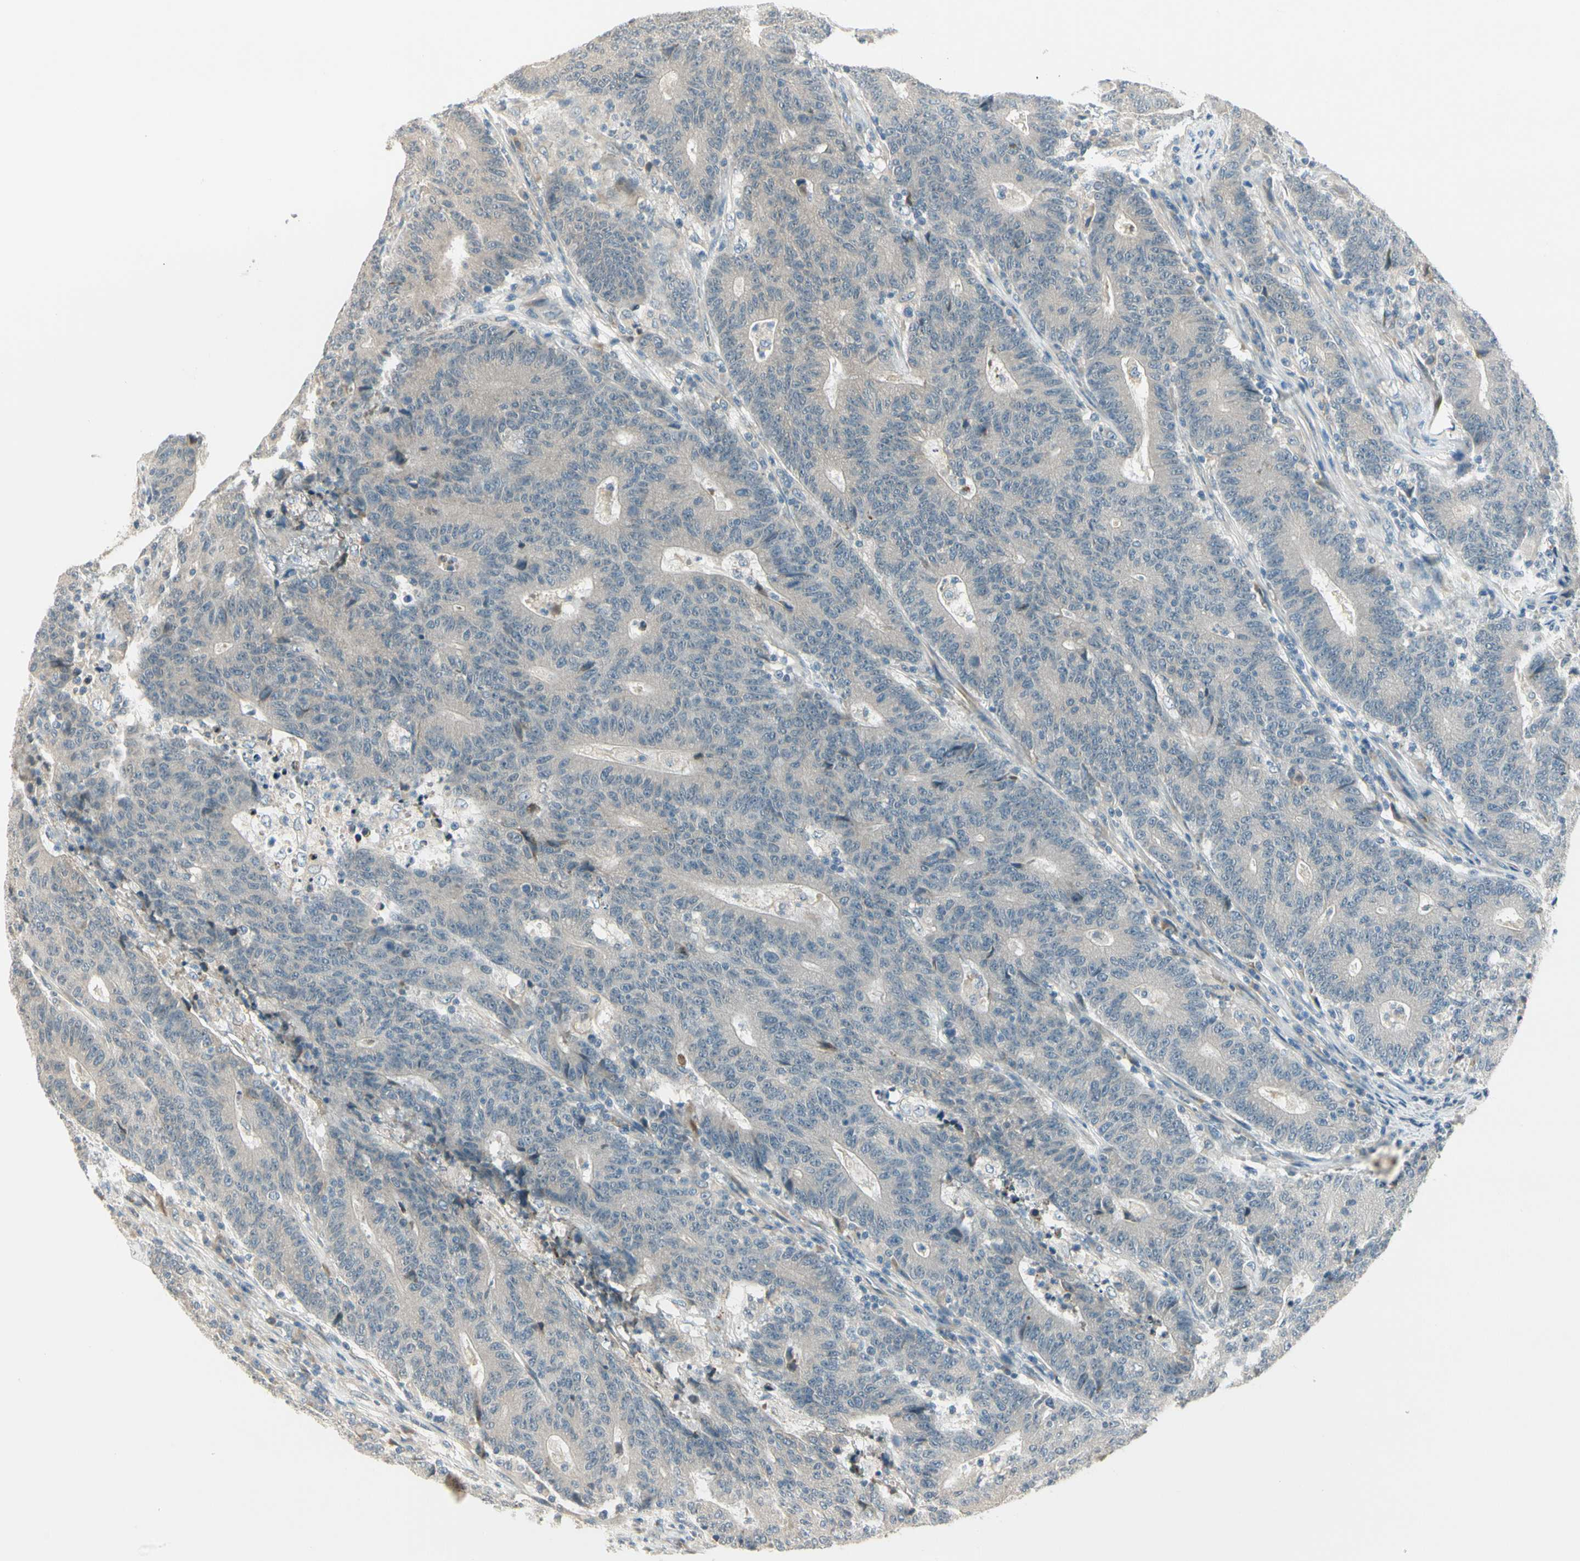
{"staining": {"intensity": "negative", "quantity": "none", "location": "none"}, "tissue": "colorectal cancer", "cell_type": "Tumor cells", "image_type": "cancer", "snomed": [{"axis": "morphology", "description": "Normal tissue, NOS"}, {"axis": "morphology", "description": "Adenocarcinoma, NOS"}, {"axis": "topography", "description": "Colon"}], "caption": "Immunohistochemistry histopathology image of neoplastic tissue: adenocarcinoma (colorectal) stained with DAB (3,3'-diaminobenzidine) shows no significant protein positivity in tumor cells. (Immunohistochemistry, brightfield microscopy, high magnification).", "gene": "PCDHB15", "patient": {"sex": "female", "age": 75}}